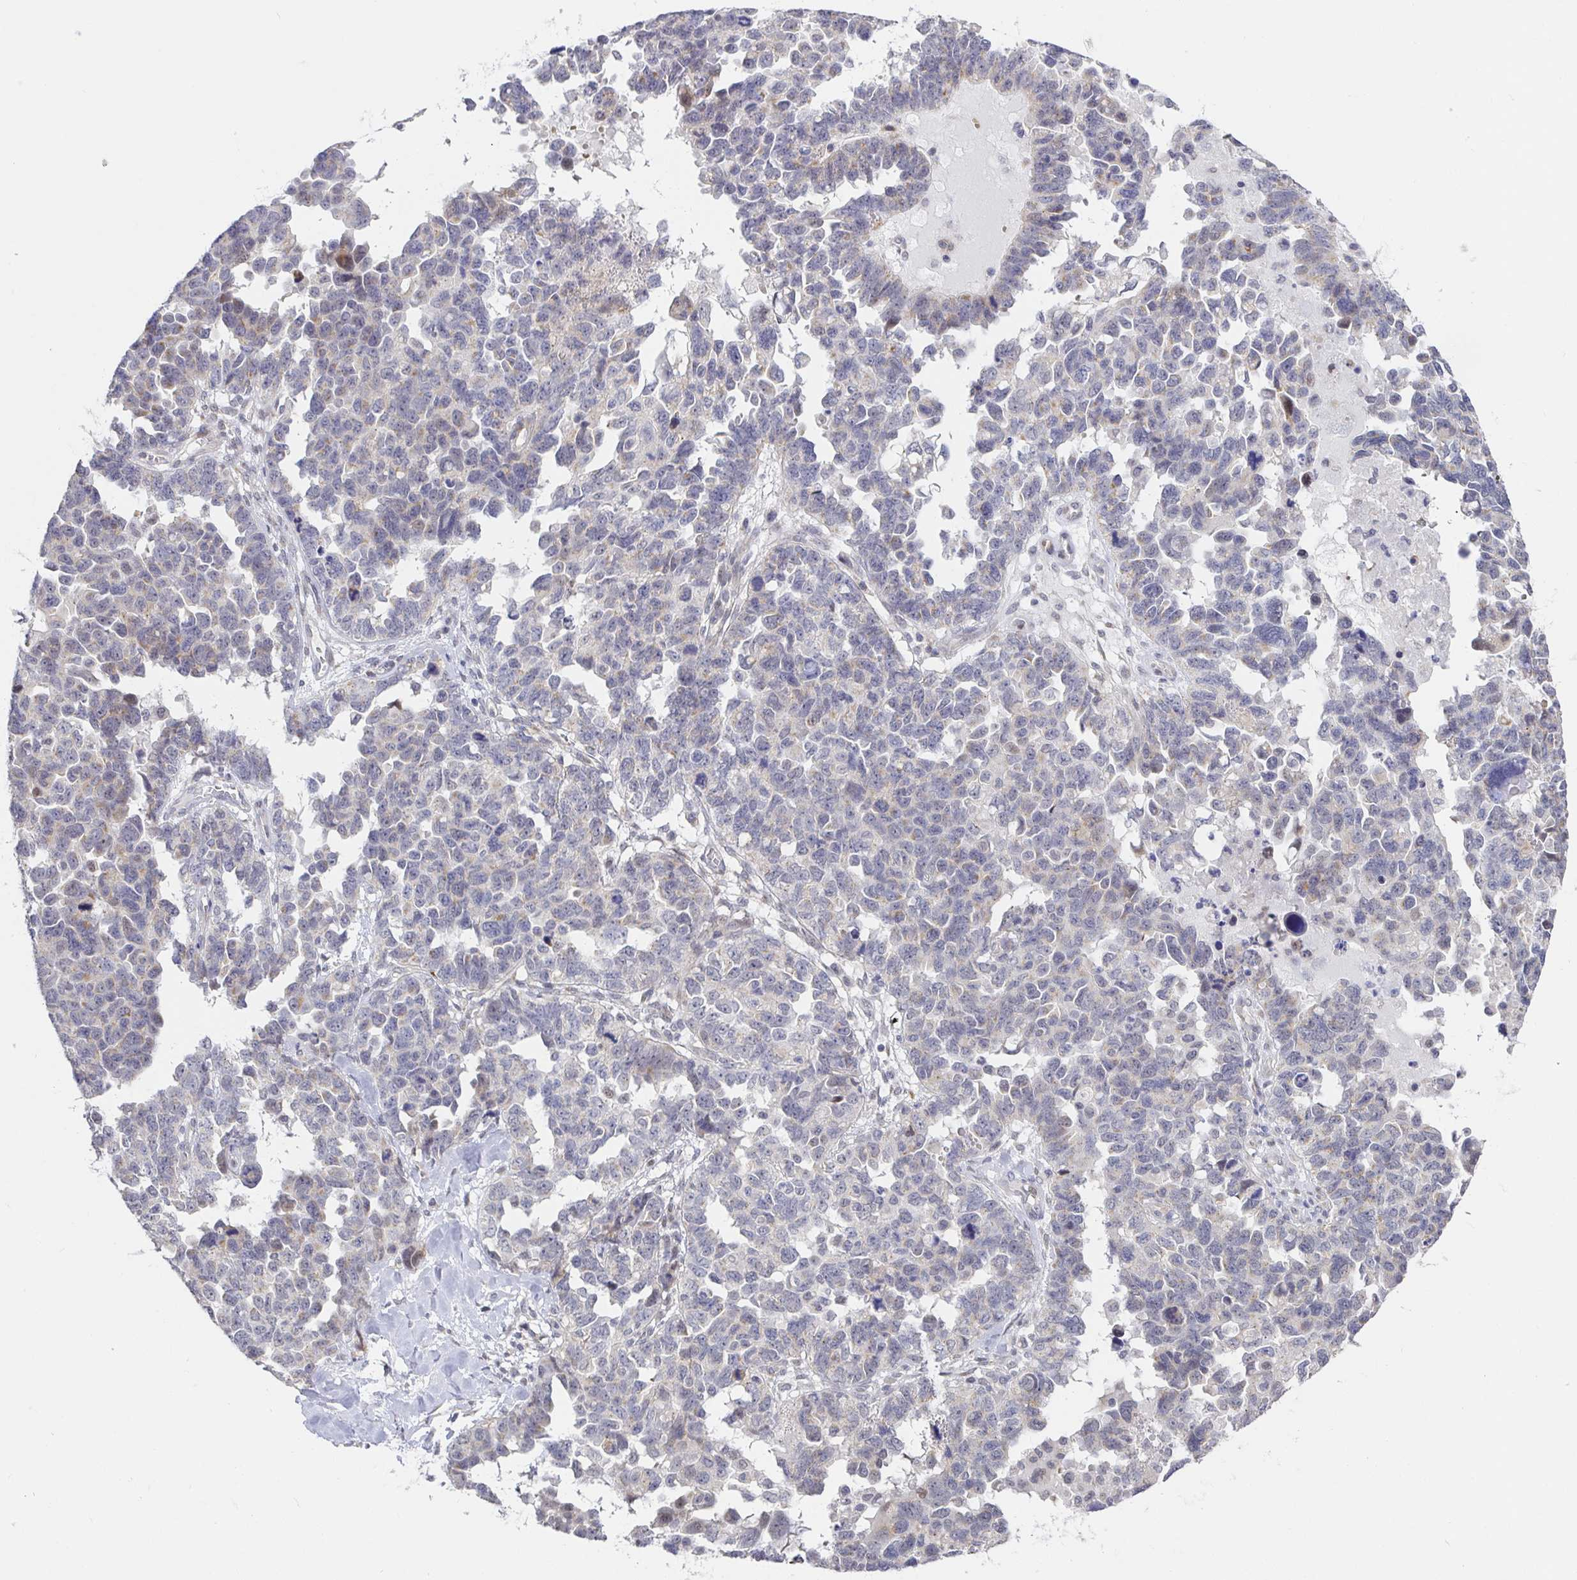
{"staining": {"intensity": "weak", "quantity": "<25%", "location": "cytoplasmic/membranous"}, "tissue": "ovarian cancer", "cell_type": "Tumor cells", "image_type": "cancer", "snomed": [{"axis": "morphology", "description": "Cystadenocarcinoma, serous, NOS"}, {"axis": "topography", "description": "Ovary"}], "caption": "Image shows no significant protein staining in tumor cells of ovarian serous cystadenocarcinoma.", "gene": "CIT", "patient": {"sex": "female", "age": 69}}